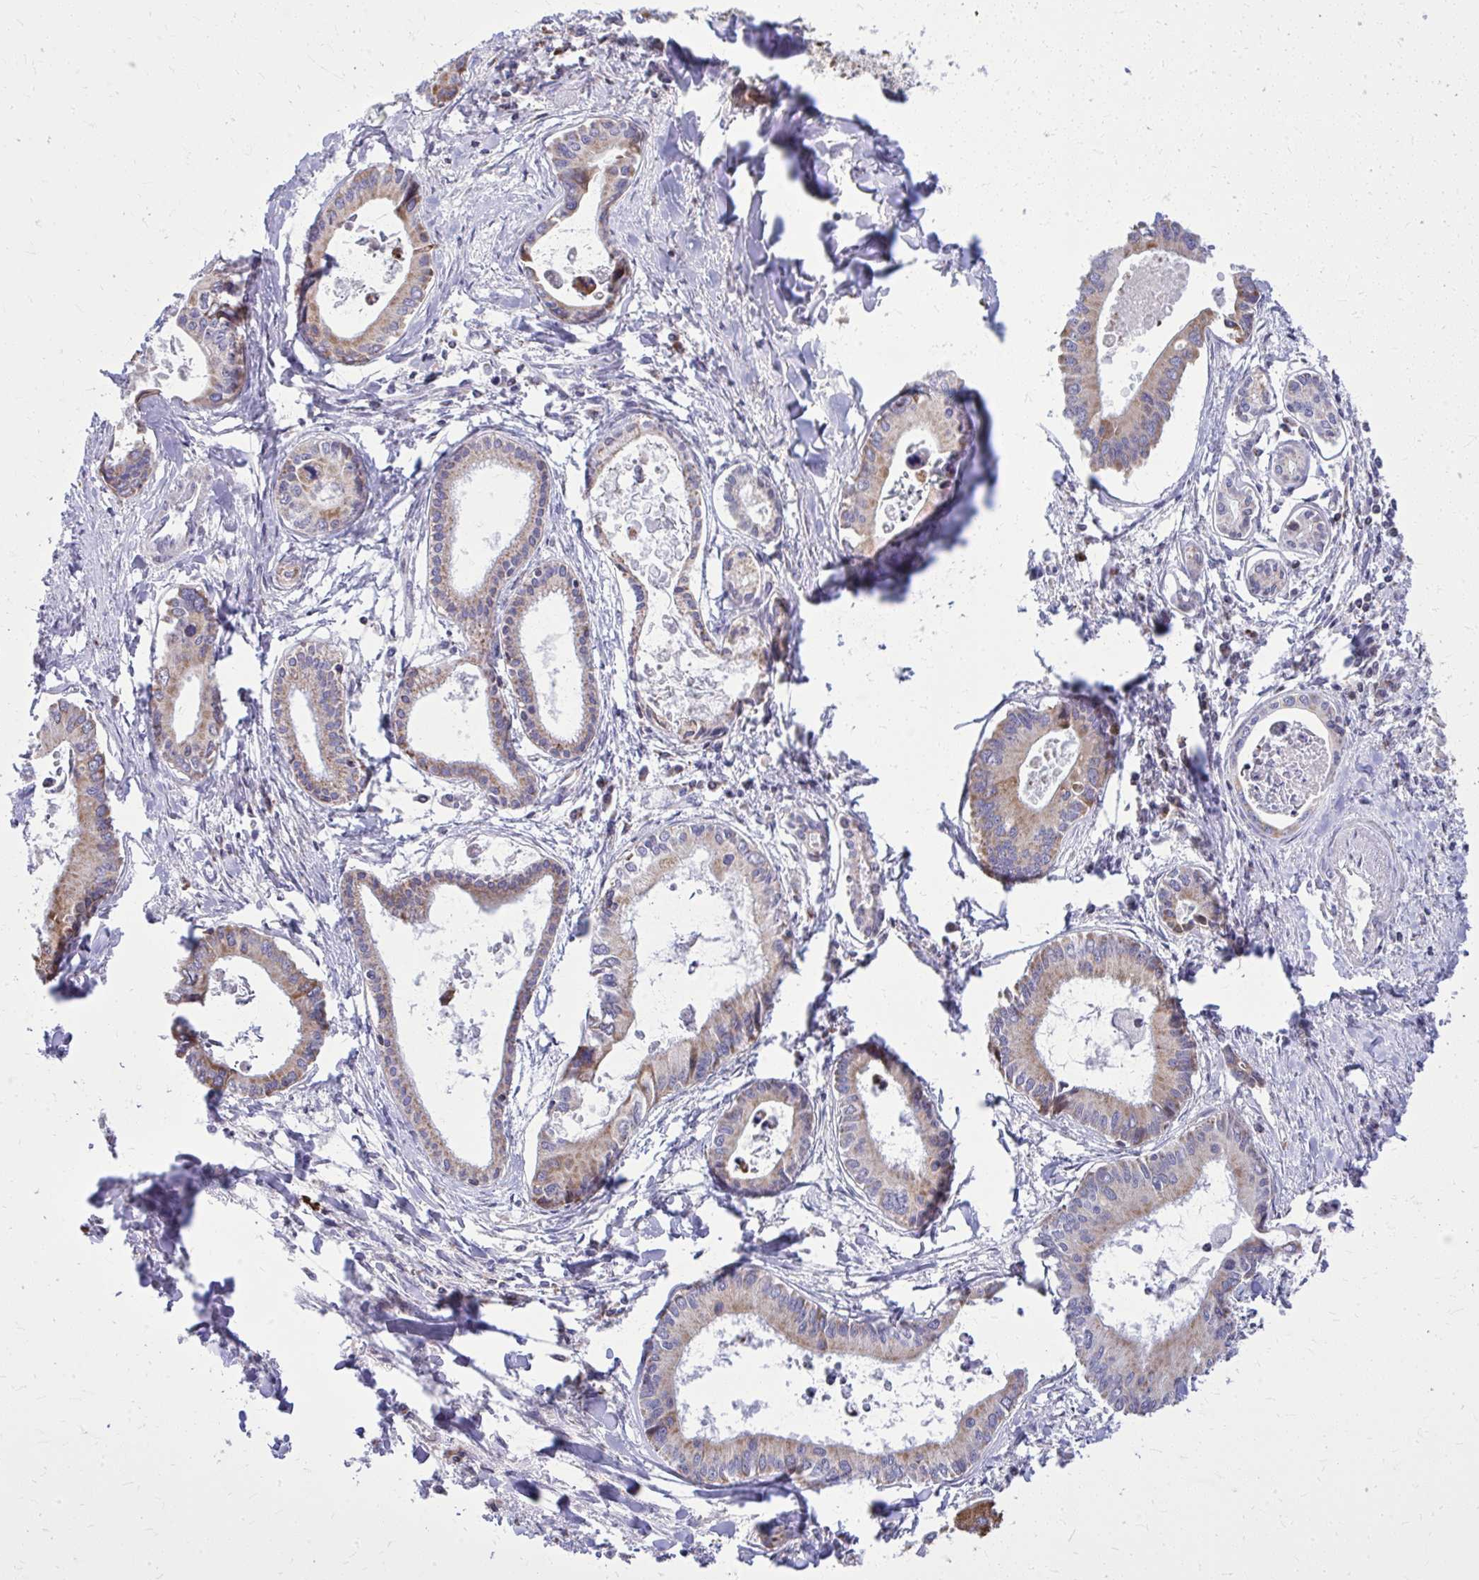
{"staining": {"intensity": "moderate", "quantity": "25%-75%", "location": "cytoplasmic/membranous"}, "tissue": "liver cancer", "cell_type": "Tumor cells", "image_type": "cancer", "snomed": [{"axis": "morphology", "description": "Cholangiocarcinoma"}, {"axis": "topography", "description": "Liver"}], "caption": "An image showing moderate cytoplasmic/membranous staining in about 25%-75% of tumor cells in liver cholangiocarcinoma, as visualized by brown immunohistochemical staining.", "gene": "ZNF362", "patient": {"sex": "male", "age": 66}}